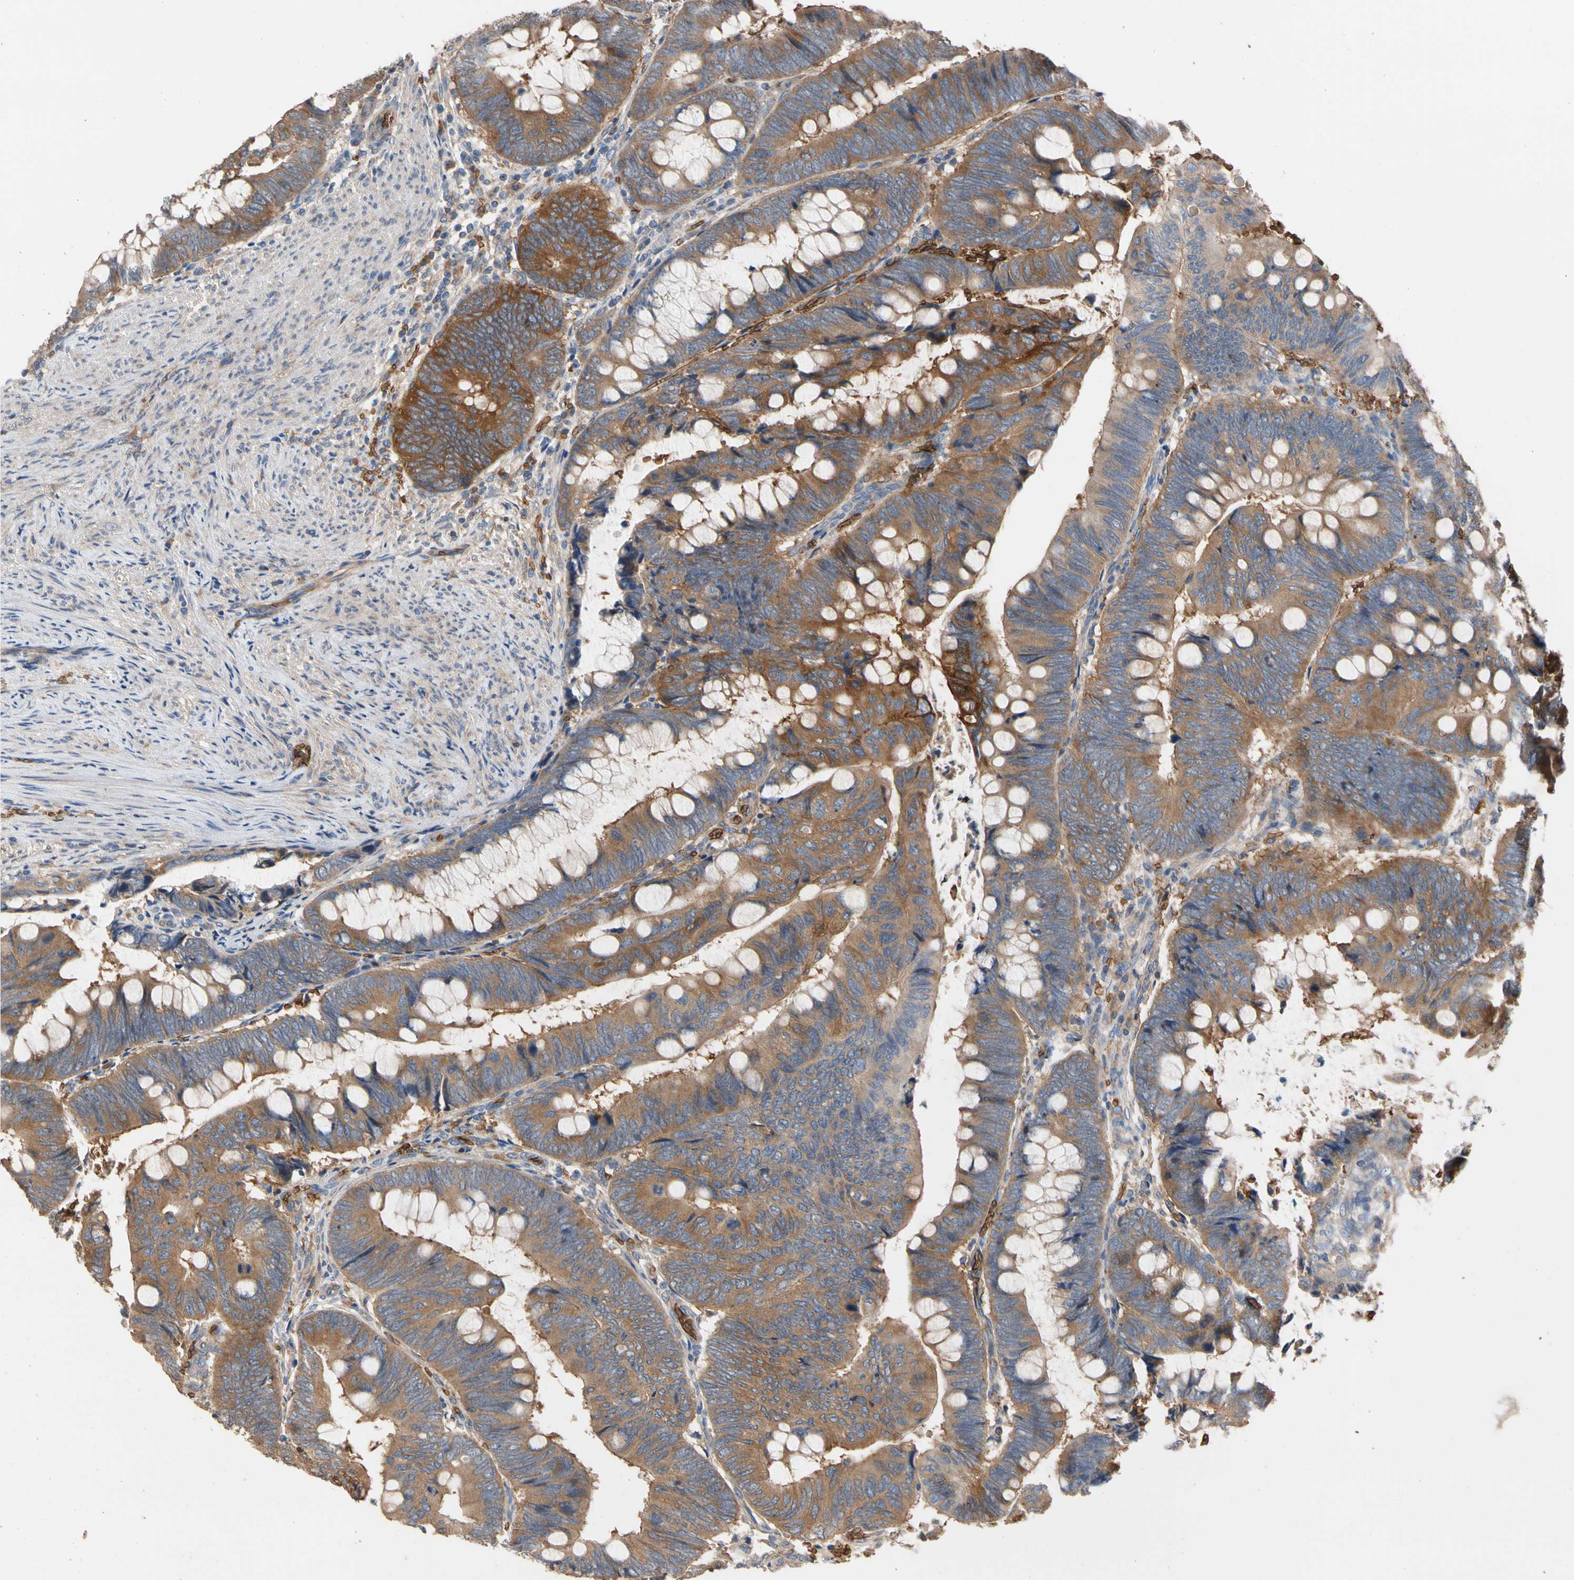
{"staining": {"intensity": "strong", "quantity": "25%-75%", "location": "cytoplasmic/membranous"}, "tissue": "colorectal cancer", "cell_type": "Tumor cells", "image_type": "cancer", "snomed": [{"axis": "morphology", "description": "Normal tissue, NOS"}, {"axis": "morphology", "description": "Adenocarcinoma, NOS"}, {"axis": "topography", "description": "Rectum"}, {"axis": "topography", "description": "Peripheral nerve tissue"}], "caption": "IHC histopathology image of neoplastic tissue: human colorectal cancer (adenocarcinoma) stained using immunohistochemistry (IHC) exhibits high levels of strong protein expression localized specifically in the cytoplasmic/membranous of tumor cells, appearing as a cytoplasmic/membranous brown color.", "gene": "RIOK2", "patient": {"sex": "male", "age": 92}}